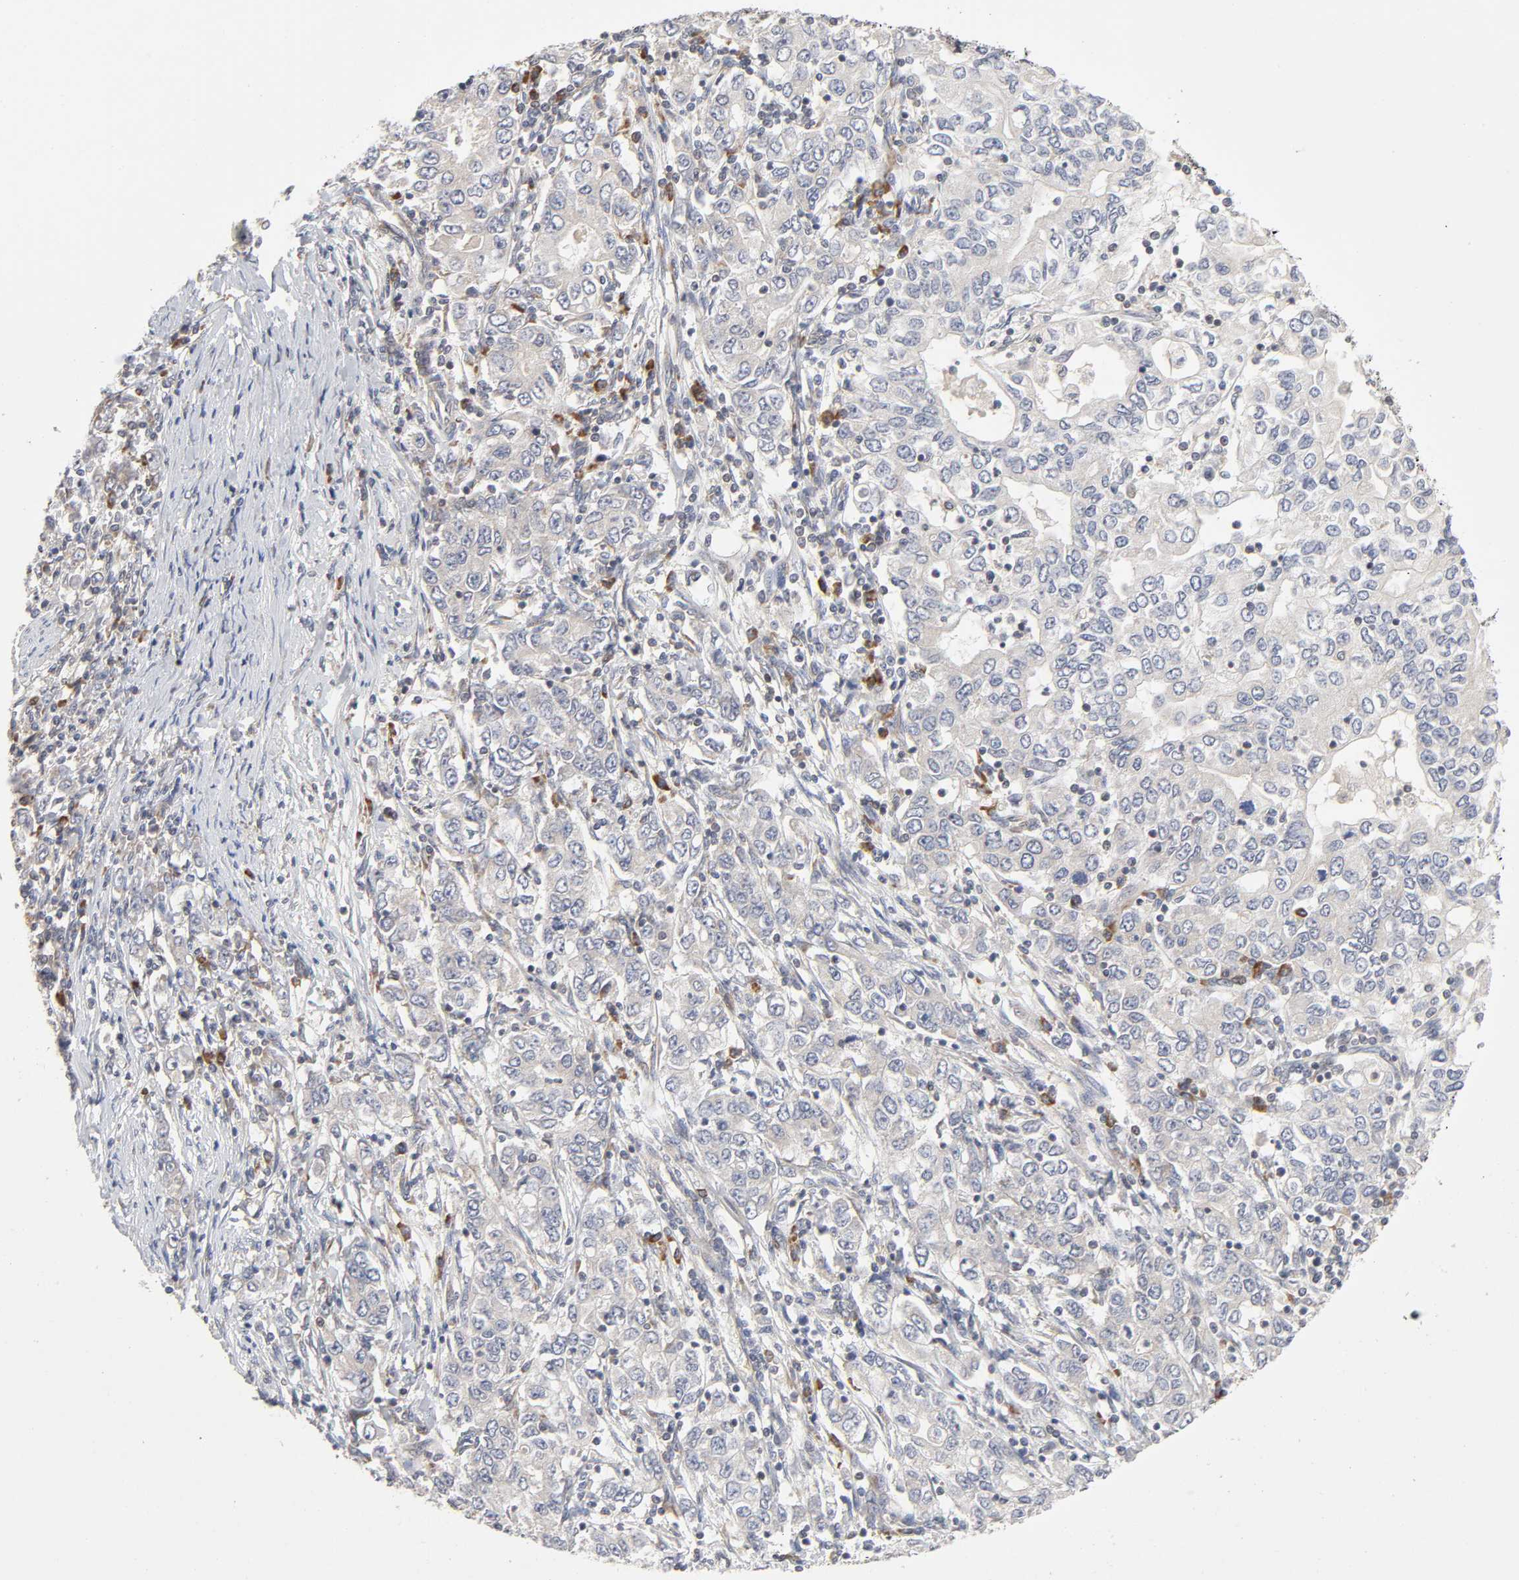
{"staining": {"intensity": "negative", "quantity": "none", "location": "none"}, "tissue": "stomach cancer", "cell_type": "Tumor cells", "image_type": "cancer", "snomed": [{"axis": "morphology", "description": "Adenocarcinoma, NOS"}, {"axis": "topography", "description": "Stomach, lower"}], "caption": "This is an immunohistochemistry image of human adenocarcinoma (stomach). There is no positivity in tumor cells.", "gene": "IL4R", "patient": {"sex": "female", "age": 72}}